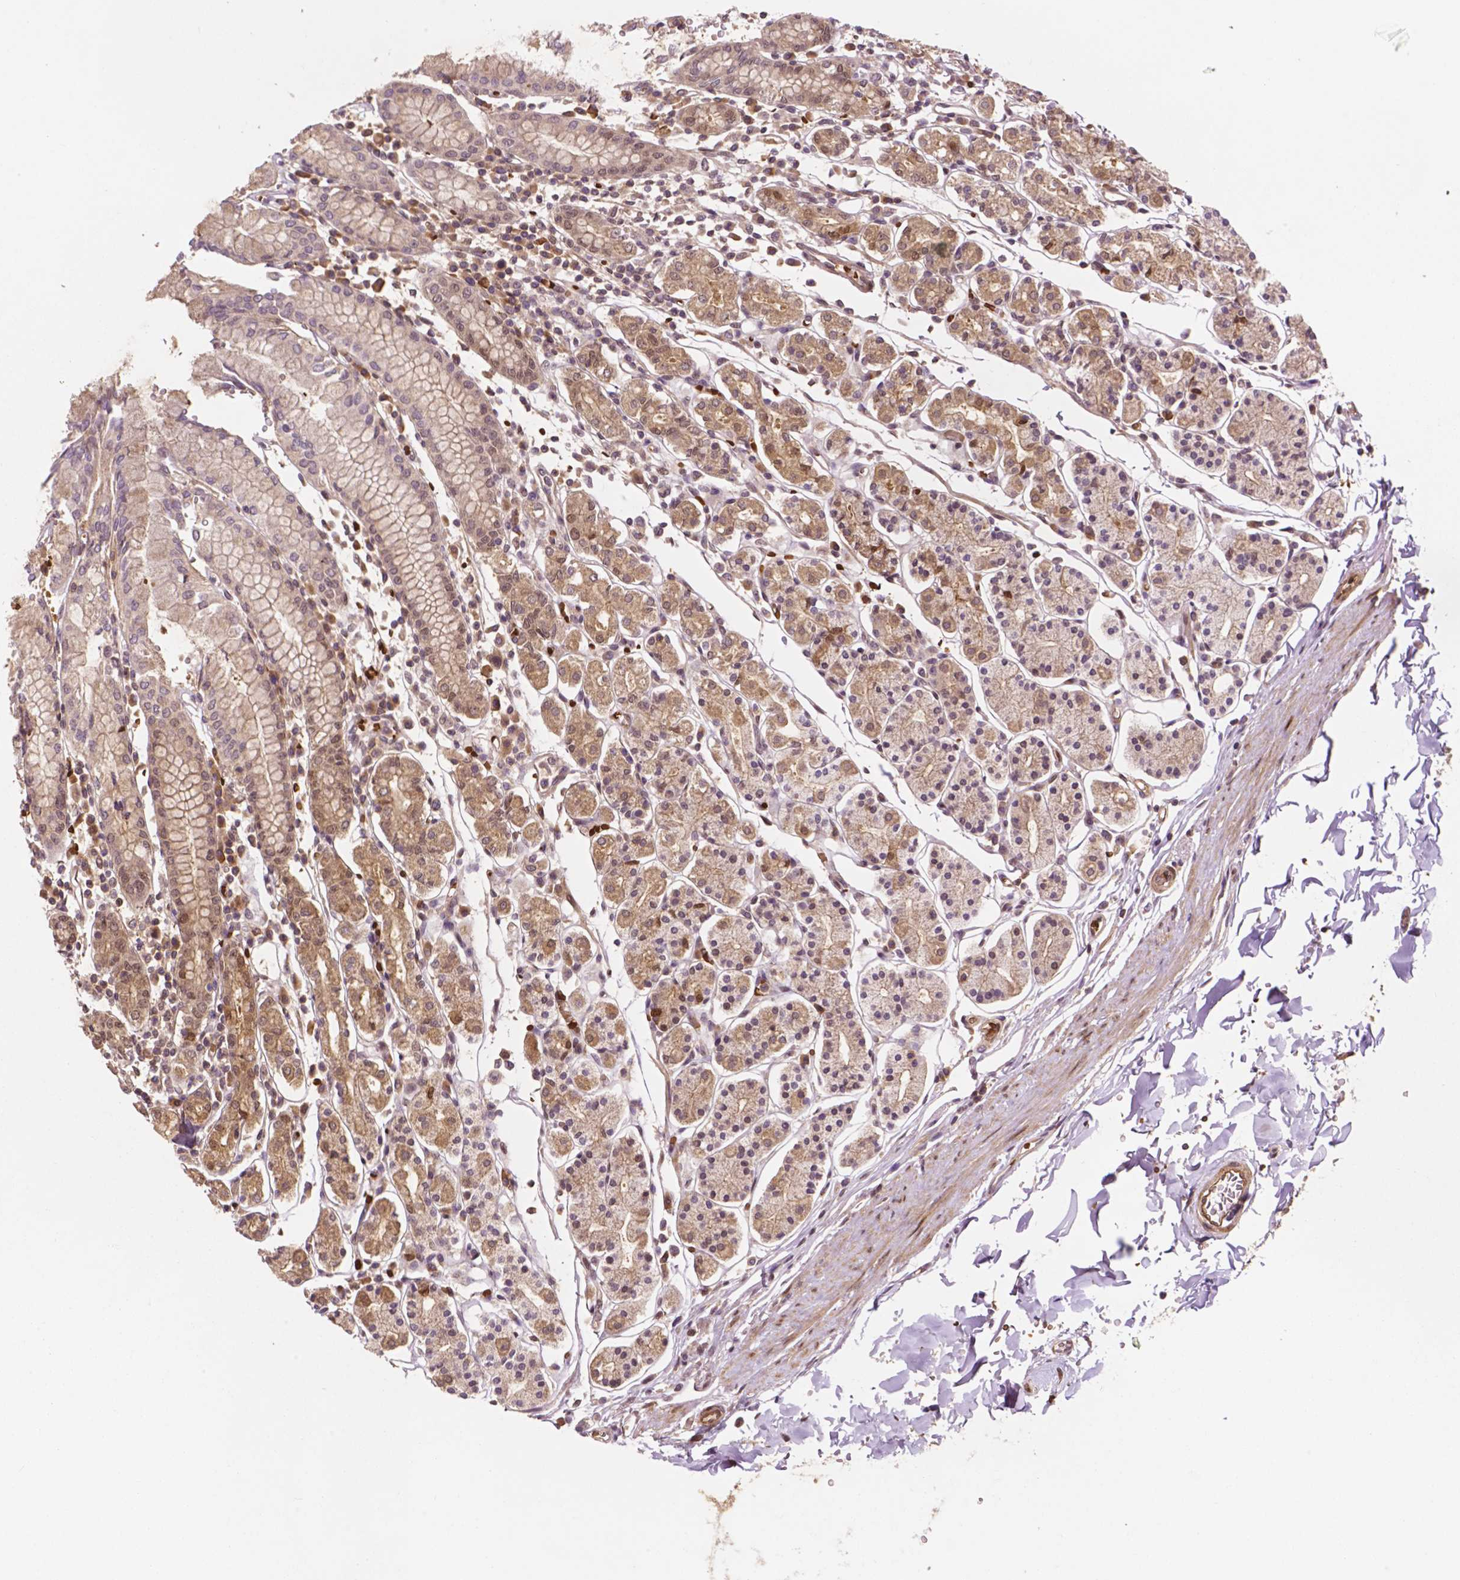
{"staining": {"intensity": "weak", "quantity": "25%-75%", "location": "cytoplasmic/membranous"}, "tissue": "stomach", "cell_type": "Glandular cells", "image_type": "normal", "snomed": [{"axis": "morphology", "description": "Normal tissue, NOS"}, {"axis": "topography", "description": "Stomach, upper"}, {"axis": "topography", "description": "Stomach"}], "caption": "Stomach stained for a protein reveals weak cytoplasmic/membranous positivity in glandular cells. (DAB IHC with brightfield microscopy, high magnification).", "gene": "YAP1", "patient": {"sex": "male", "age": 62}}